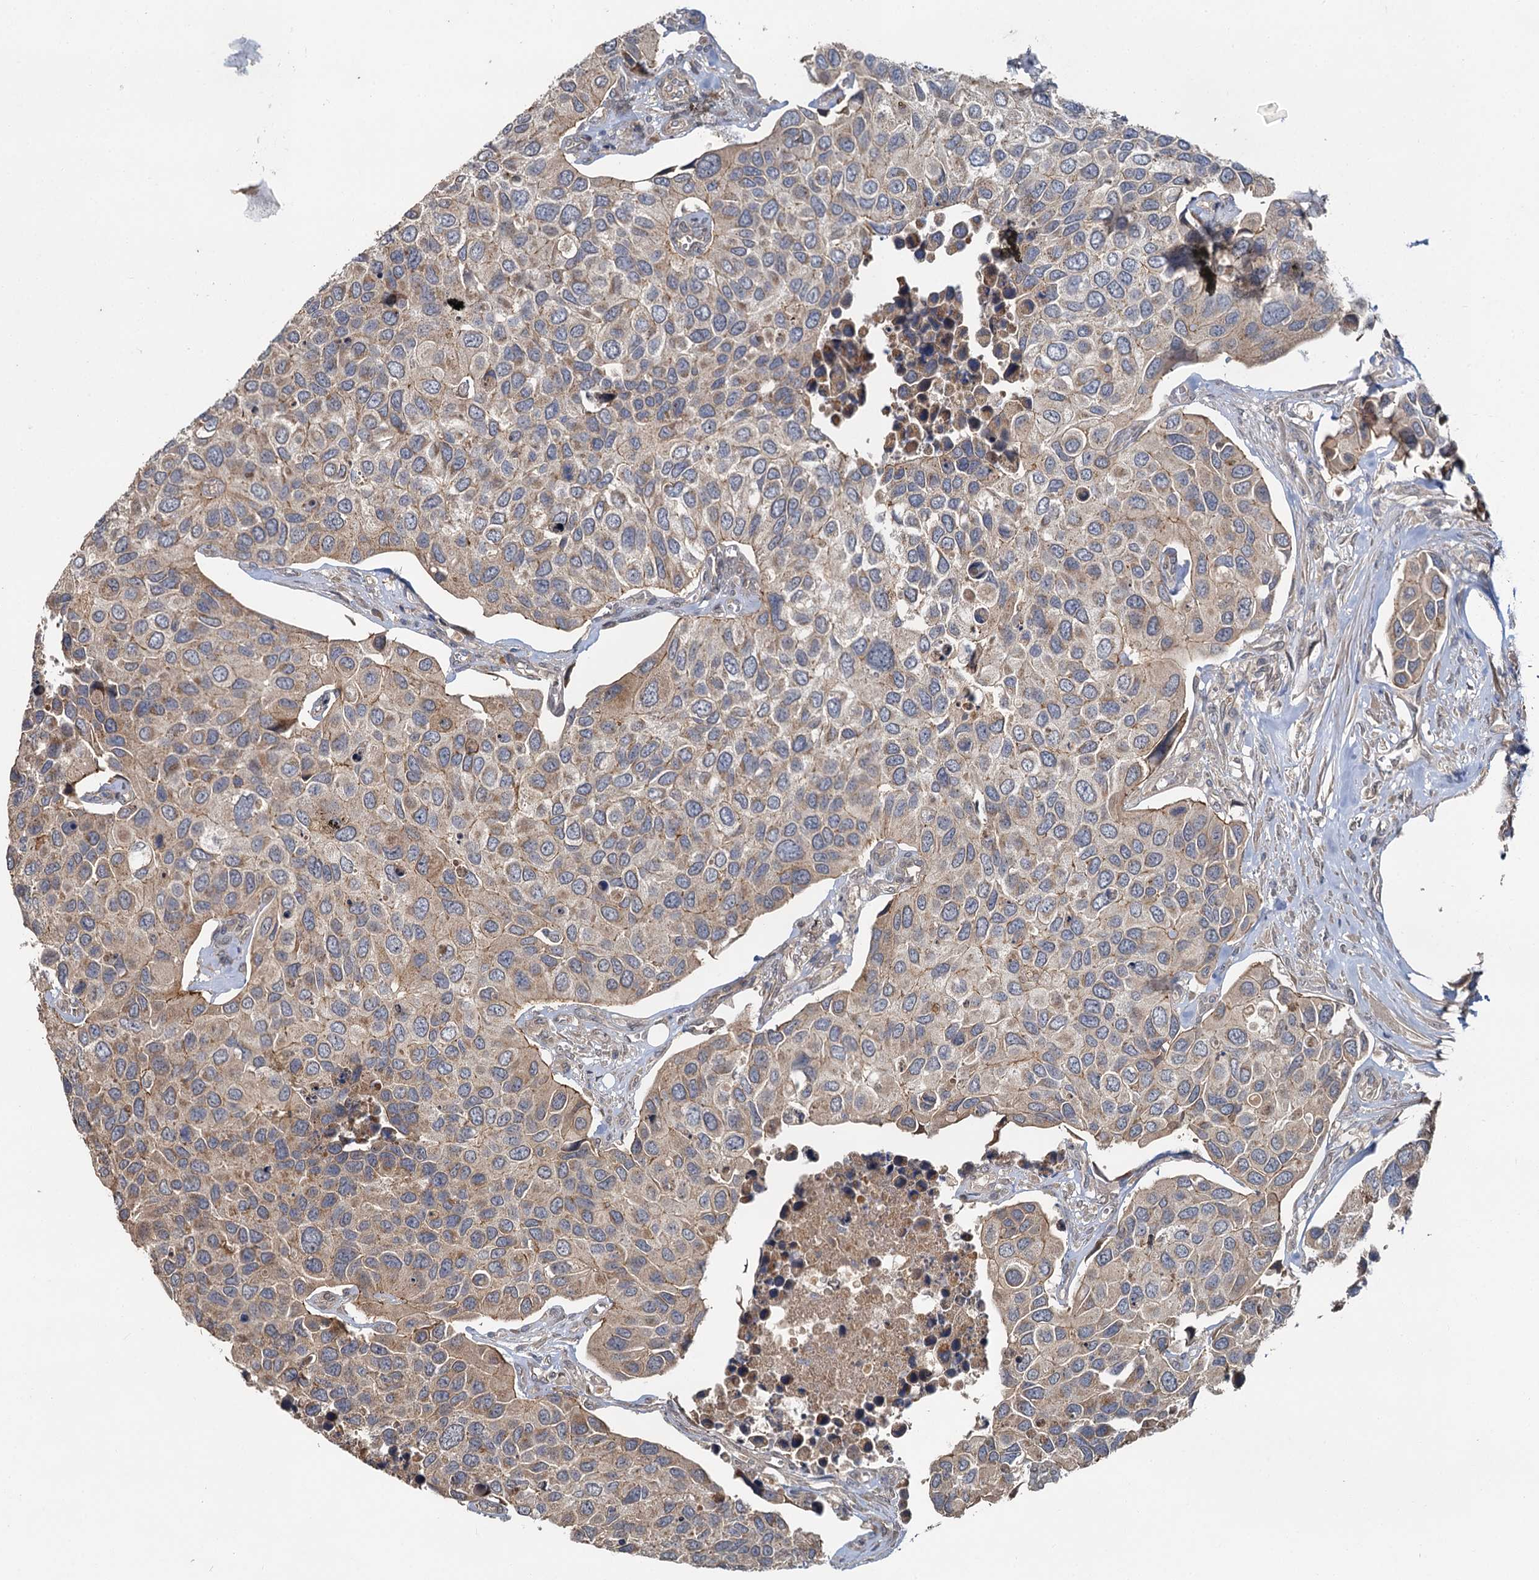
{"staining": {"intensity": "weak", "quantity": ">75%", "location": "cytoplasmic/membranous"}, "tissue": "urothelial cancer", "cell_type": "Tumor cells", "image_type": "cancer", "snomed": [{"axis": "morphology", "description": "Urothelial carcinoma, High grade"}, {"axis": "topography", "description": "Urinary bladder"}], "caption": "Immunohistochemistry of high-grade urothelial carcinoma displays low levels of weak cytoplasmic/membranous positivity in approximately >75% of tumor cells.", "gene": "ZNF324", "patient": {"sex": "male", "age": 74}}